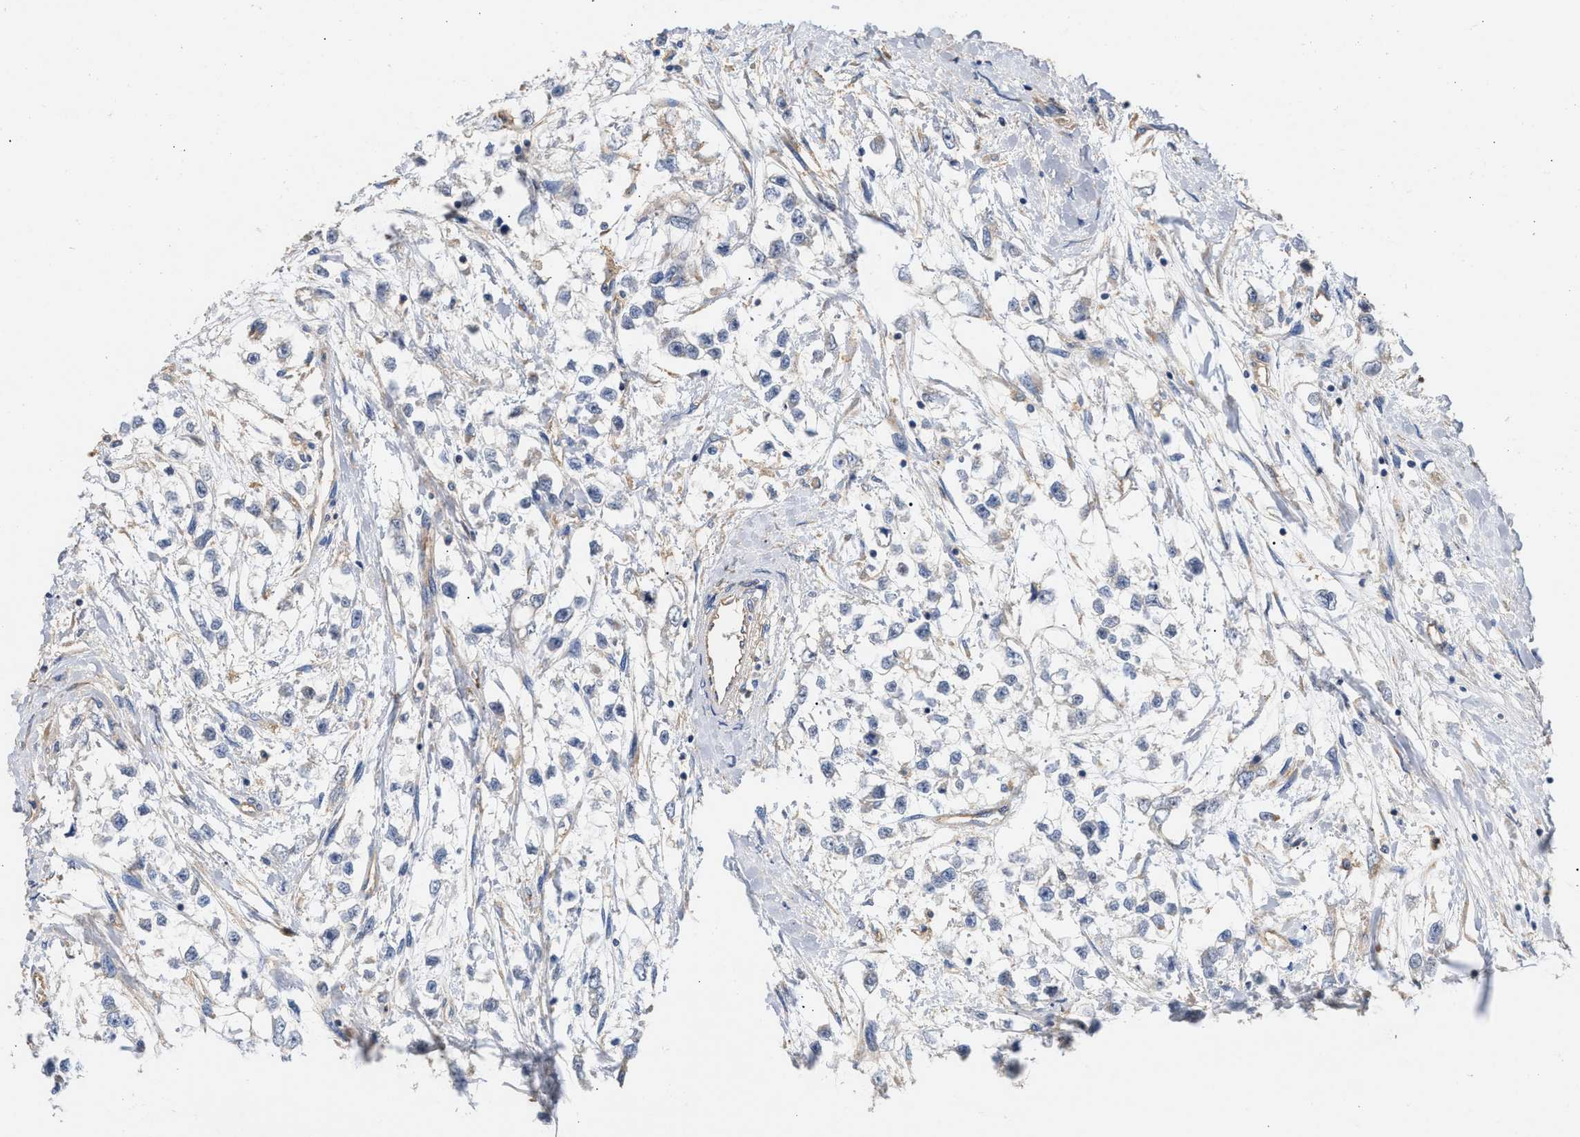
{"staining": {"intensity": "negative", "quantity": "none", "location": "none"}, "tissue": "testis cancer", "cell_type": "Tumor cells", "image_type": "cancer", "snomed": [{"axis": "morphology", "description": "Seminoma, NOS"}, {"axis": "morphology", "description": "Carcinoma, Embryonal, NOS"}, {"axis": "topography", "description": "Testis"}], "caption": "DAB (3,3'-diaminobenzidine) immunohistochemical staining of human testis cancer (seminoma) exhibits no significant staining in tumor cells. (DAB IHC with hematoxylin counter stain).", "gene": "KLB", "patient": {"sex": "male", "age": 51}}